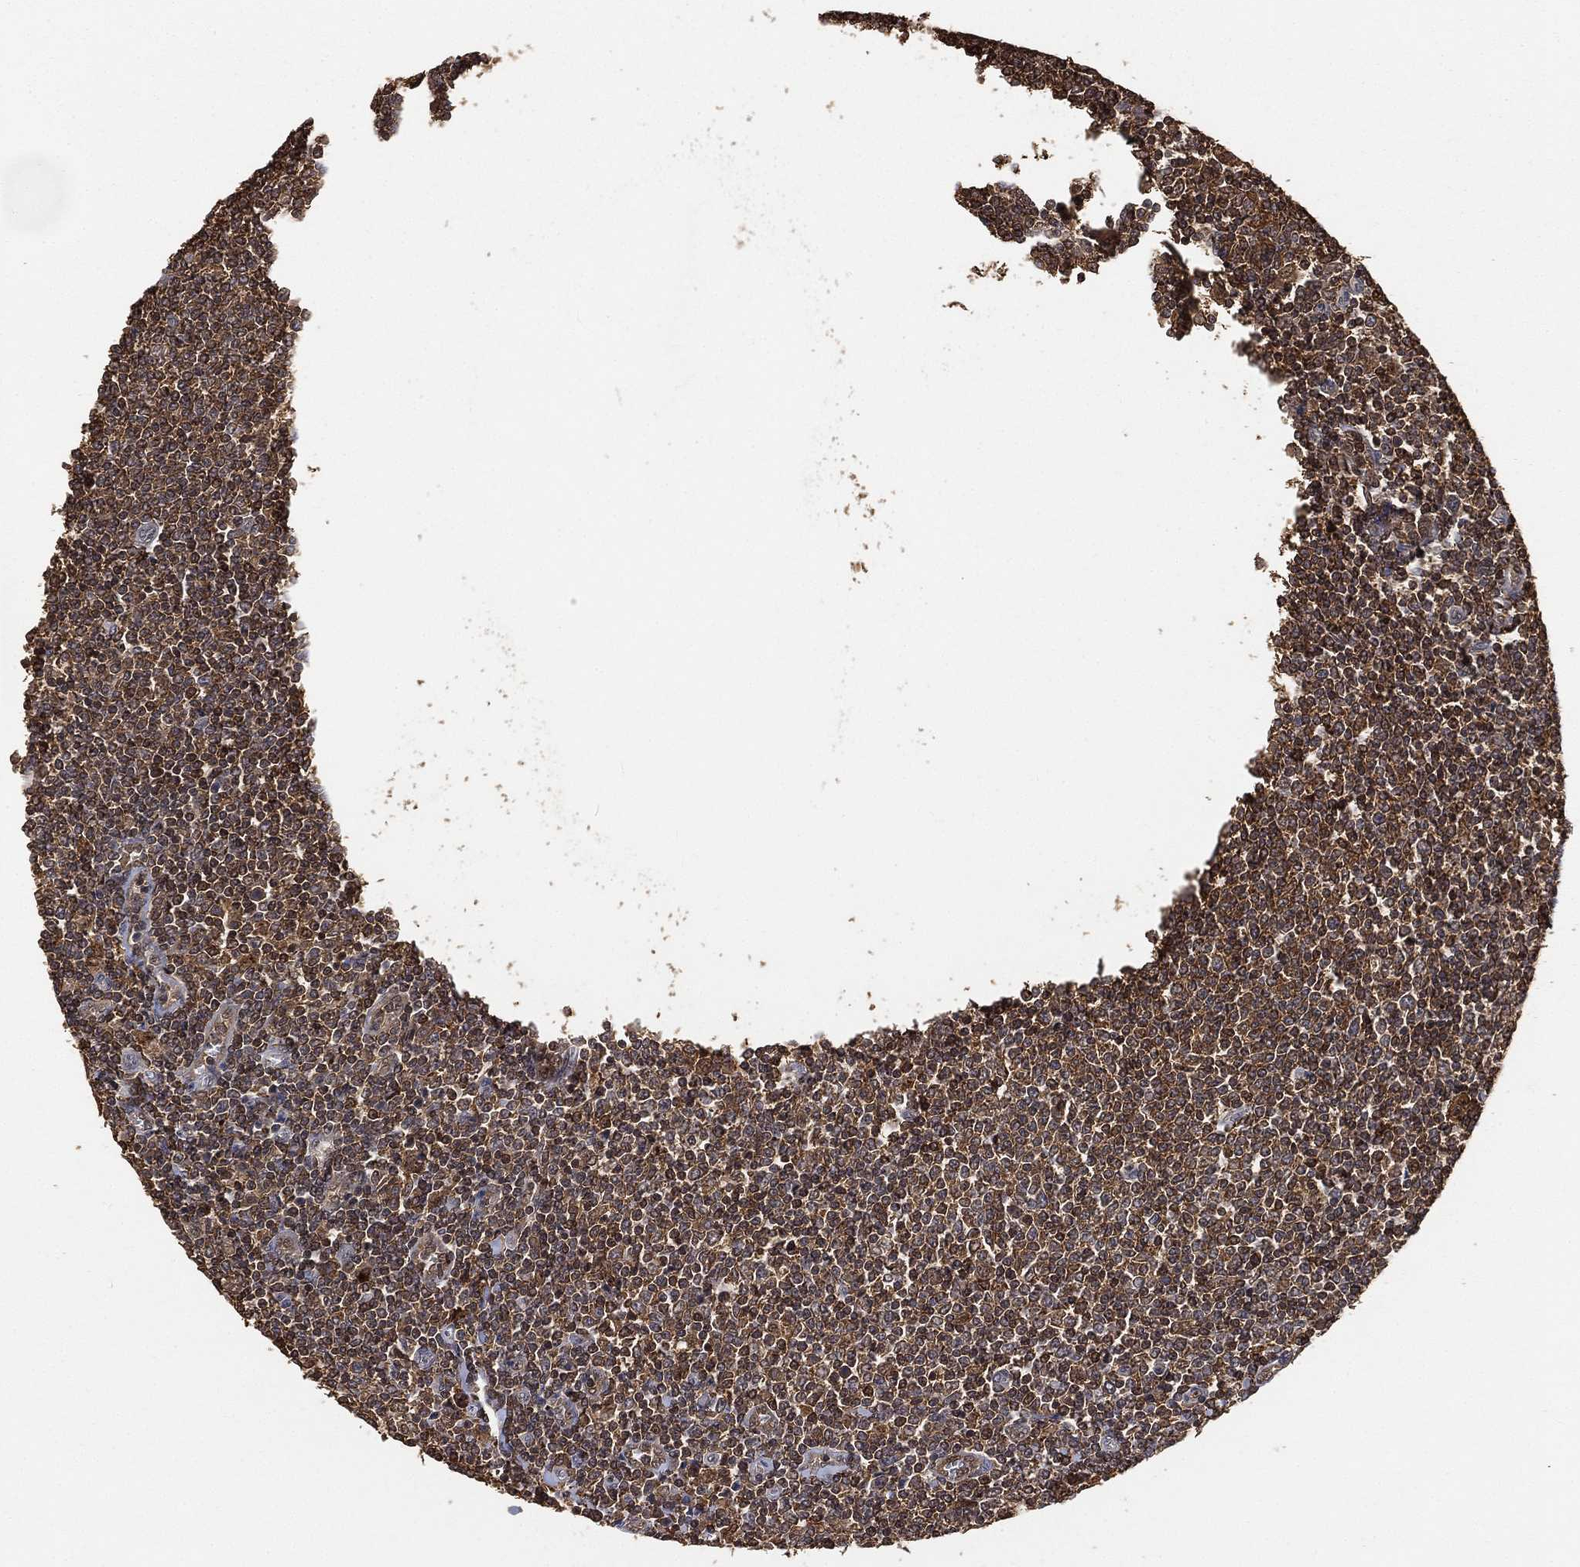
{"staining": {"intensity": "moderate", "quantity": "25%-75%", "location": "cytoplasmic/membranous,nuclear"}, "tissue": "lymphoma", "cell_type": "Tumor cells", "image_type": "cancer", "snomed": [{"axis": "morphology", "description": "Malignant lymphoma, non-Hodgkin's type, Low grade"}, {"axis": "topography", "description": "Lymph node"}], "caption": "Immunohistochemical staining of malignant lymphoma, non-Hodgkin's type (low-grade) shows moderate cytoplasmic/membranous and nuclear protein expression in about 25%-75% of tumor cells. The staining is performed using DAB brown chromogen to label protein expression. The nuclei are counter-stained blue using hematoxylin.", "gene": "CRYL1", "patient": {"sex": "male", "age": 52}}